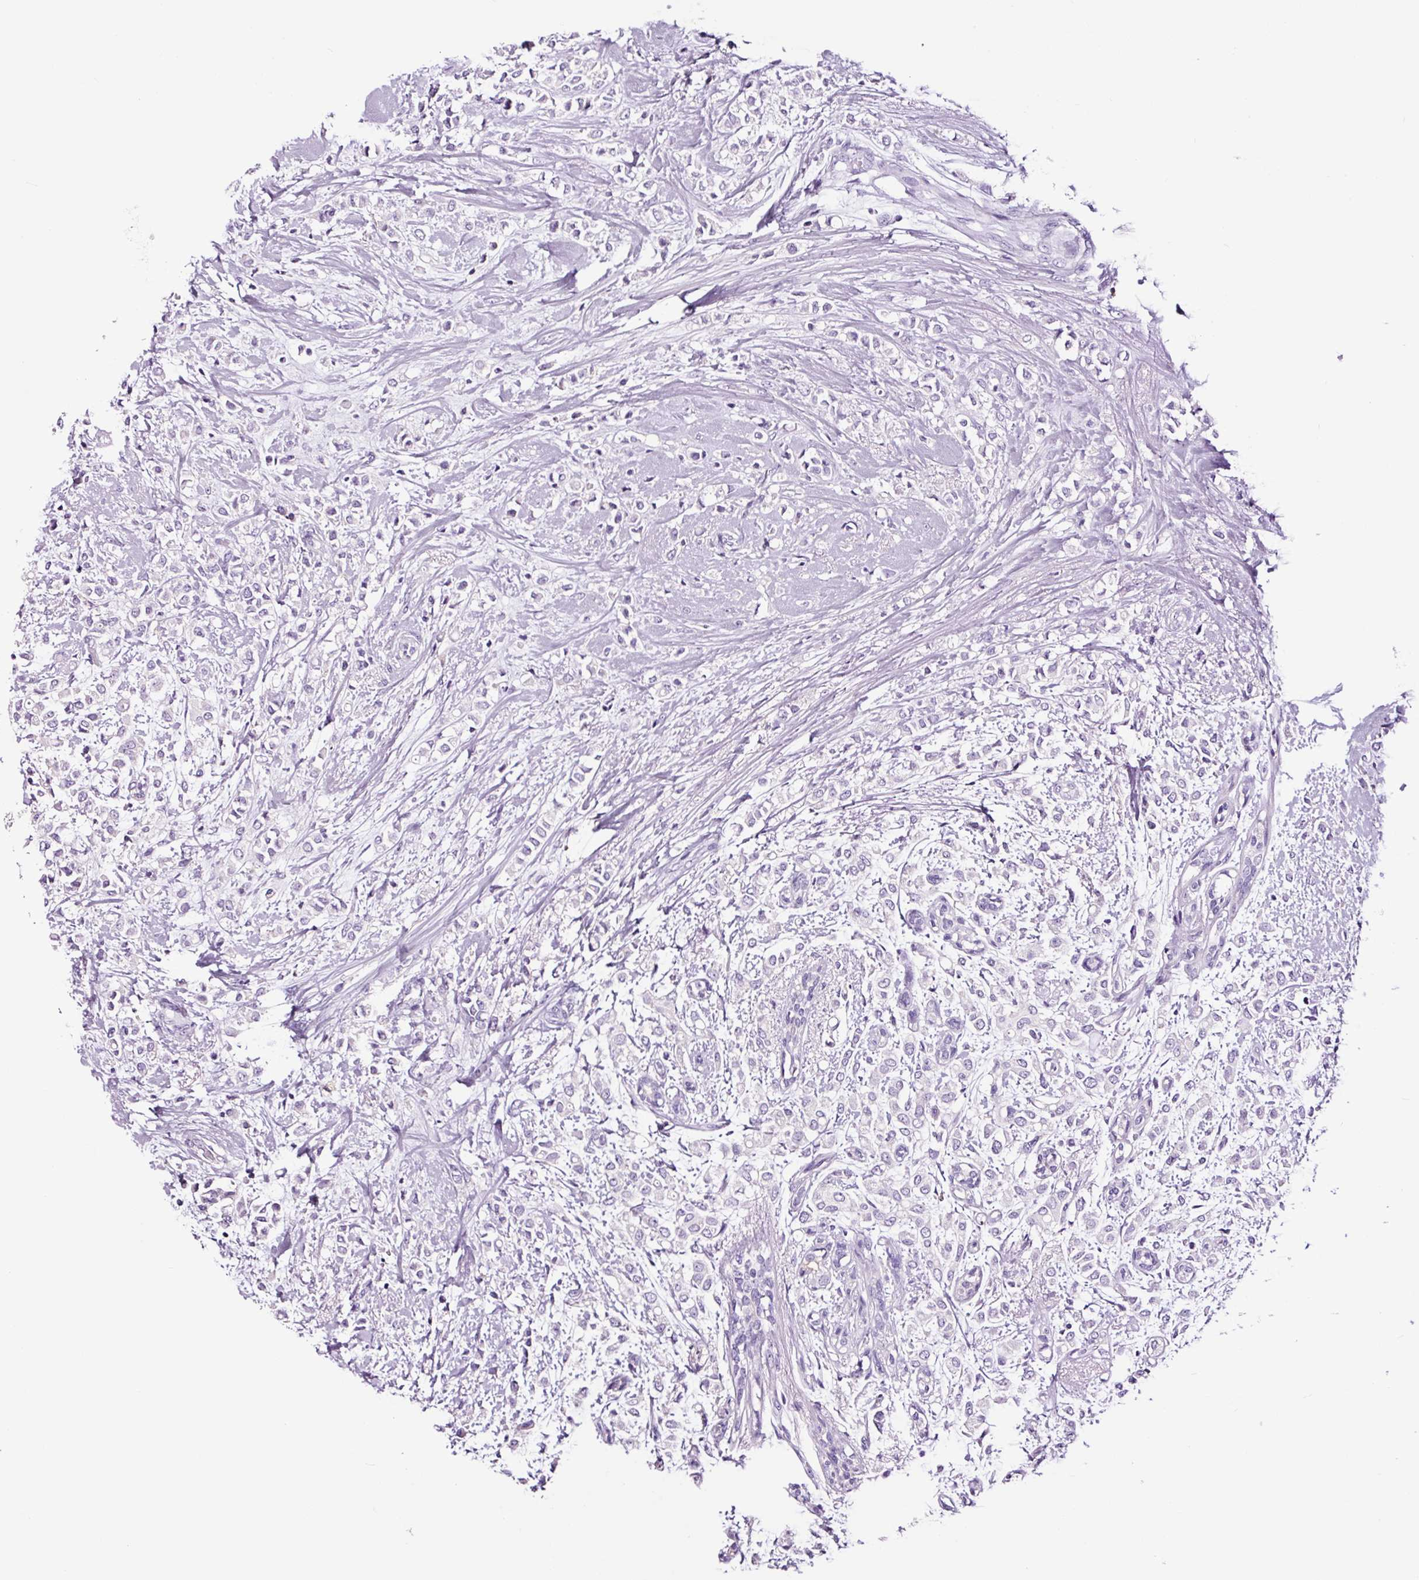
{"staining": {"intensity": "negative", "quantity": "none", "location": "none"}, "tissue": "breast cancer", "cell_type": "Tumor cells", "image_type": "cancer", "snomed": [{"axis": "morphology", "description": "Lobular carcinoma"}, {"axis": "topography", "description": "Breast"}], "caption": "This is an IHC histopathology image of human breast lobular carcinoma. There is no expression in tumor cells.", "gene": "FBXL7", "patient": {"sex": "female", "age": 68}}